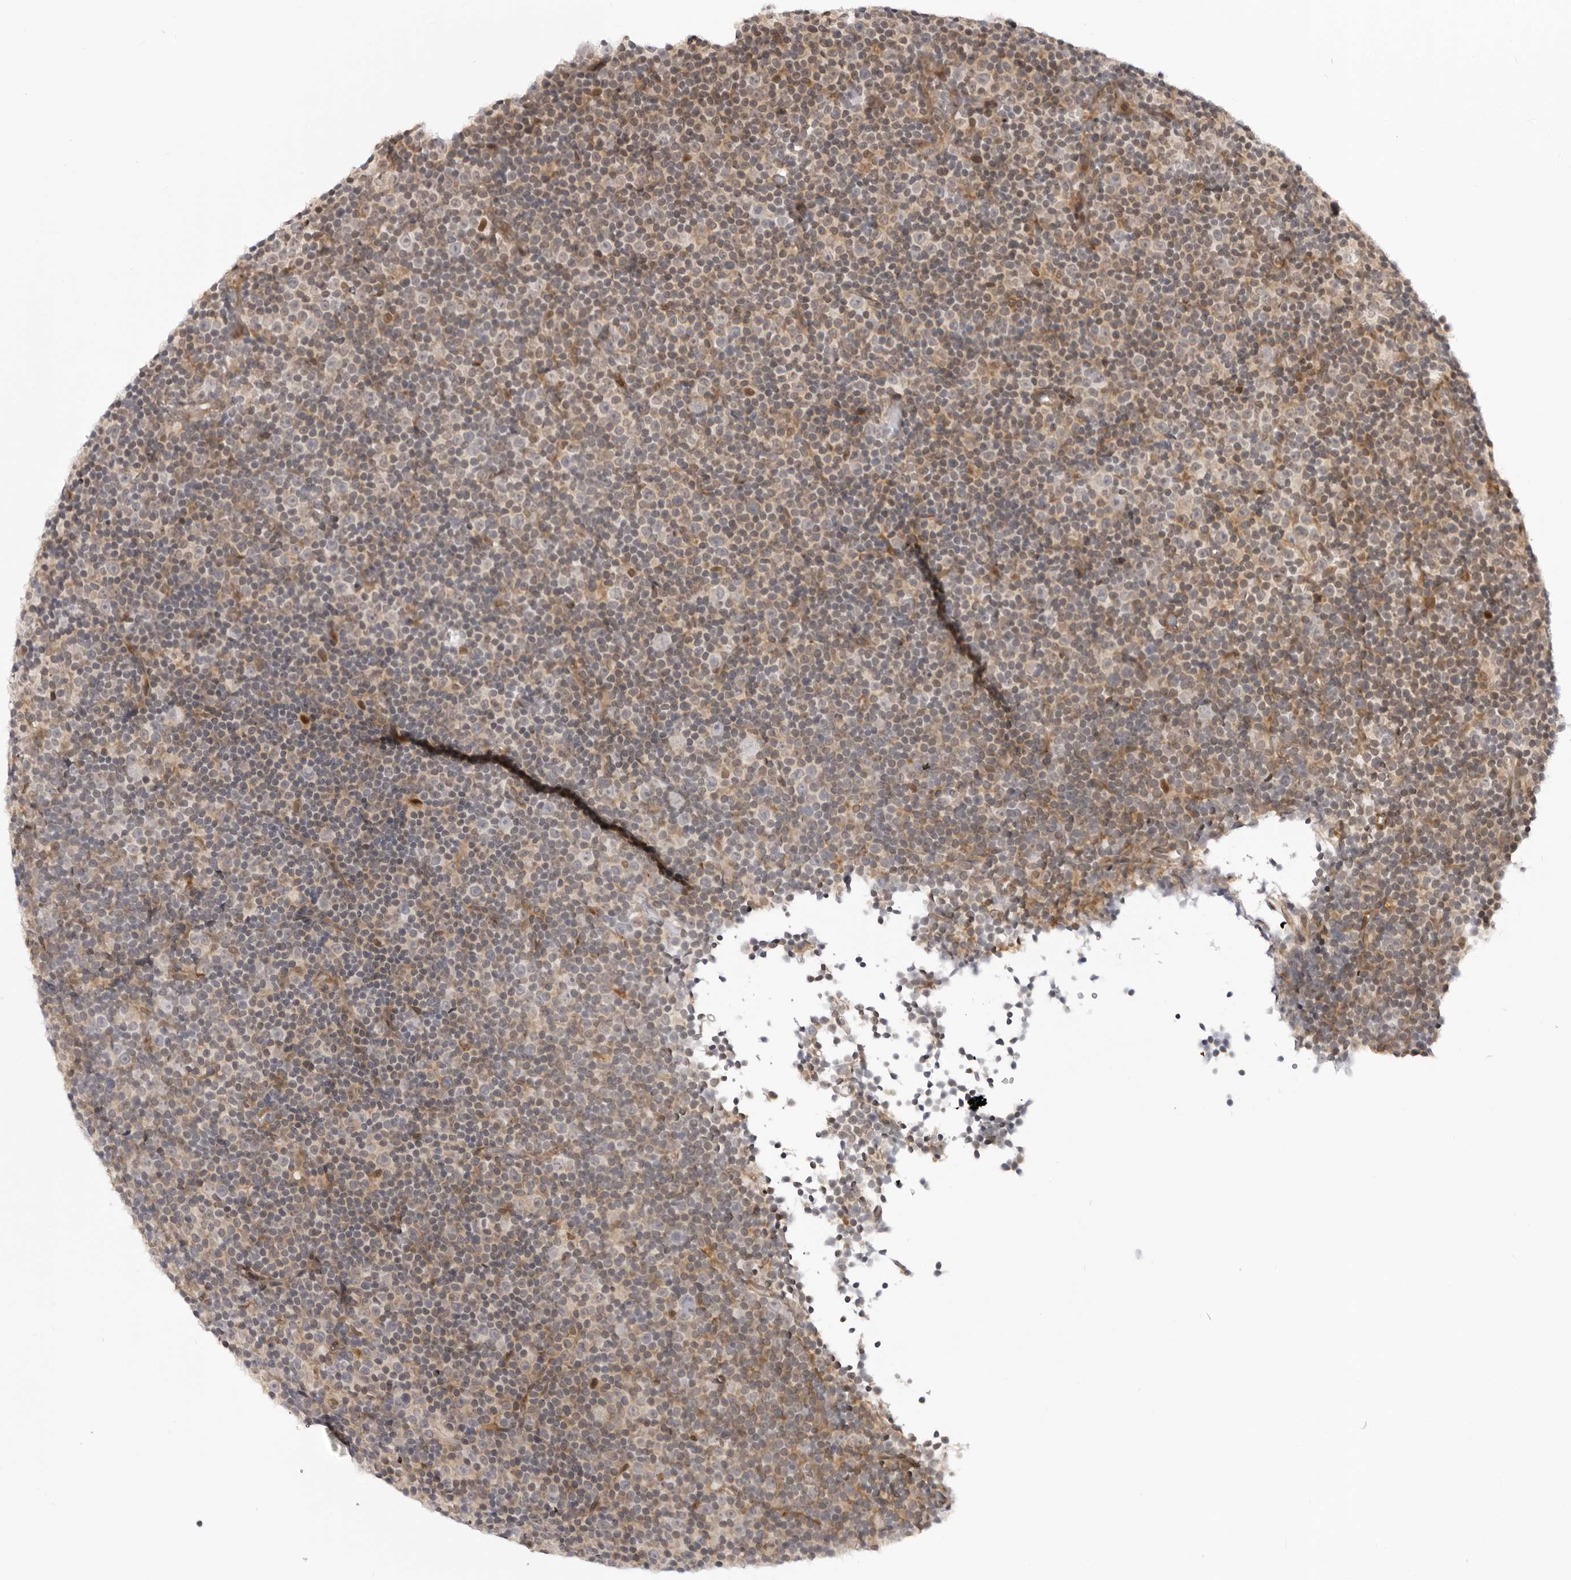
{"staining": {"intensity": "negative", "quantity": "none", "location": "none"}, "tissue": "lymphoma", "cell_type": "Tumor cells", "image_type": "cancer", "snomed": [{"axis": "morphology", "description": "Malignant lymphoma, non-Hodgkin's type, Low grade"}, {"axis": "topography", "description": "Lymph node"}], "caption": "IHC histopathology image of neoplastic tissue: human low-grade malignant lymphoma, non-Hodgkin's type stained with DAB exhibits no significant protein positivity in tumor cells.", "gene": "SRGAP2", "patient": {"sex": "female", "age": 67}}